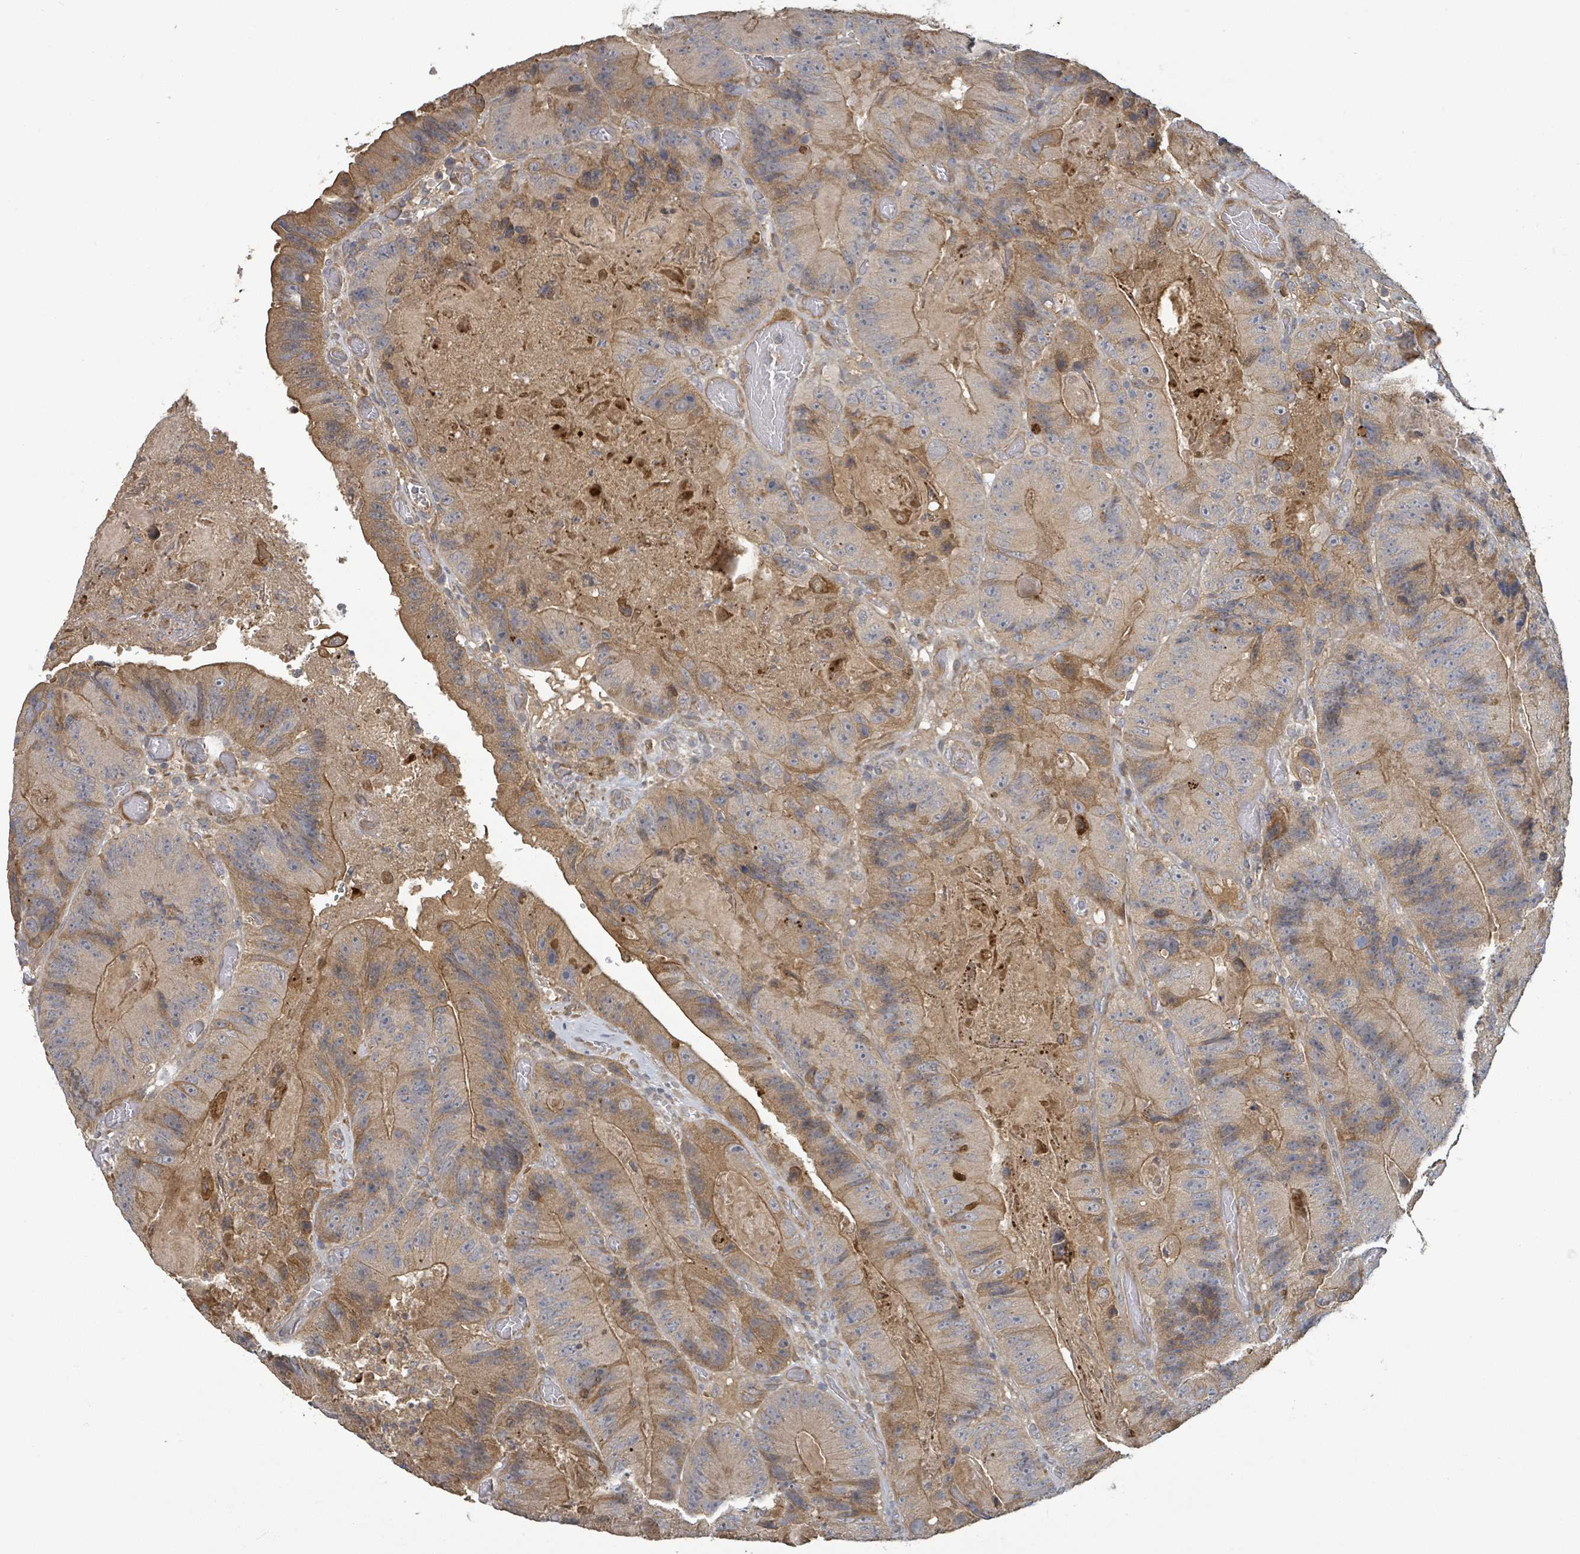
{"staining": {"intensity": "moderate", "quantity": ">75%", "location": "cytoplasmic/membranous"}, "tissue": "colorectal cancer", "cell_type": "Tumor cells", "image_type": "cancer", "snomed": [{"axis": "morphology", "description": "Adenocarcinoma, NOS"}, {"axis": "topography", "description": "Colon"}], "caption": "This photomicrograph displays immunohistochemistry (IHC) staining of colorectal cancer, with medium moderate cytoplasmic/membranous positivity in about >75% of tumor cells.", "gene": "STARD4", "patient": {"sex": "female", "age": 86}}